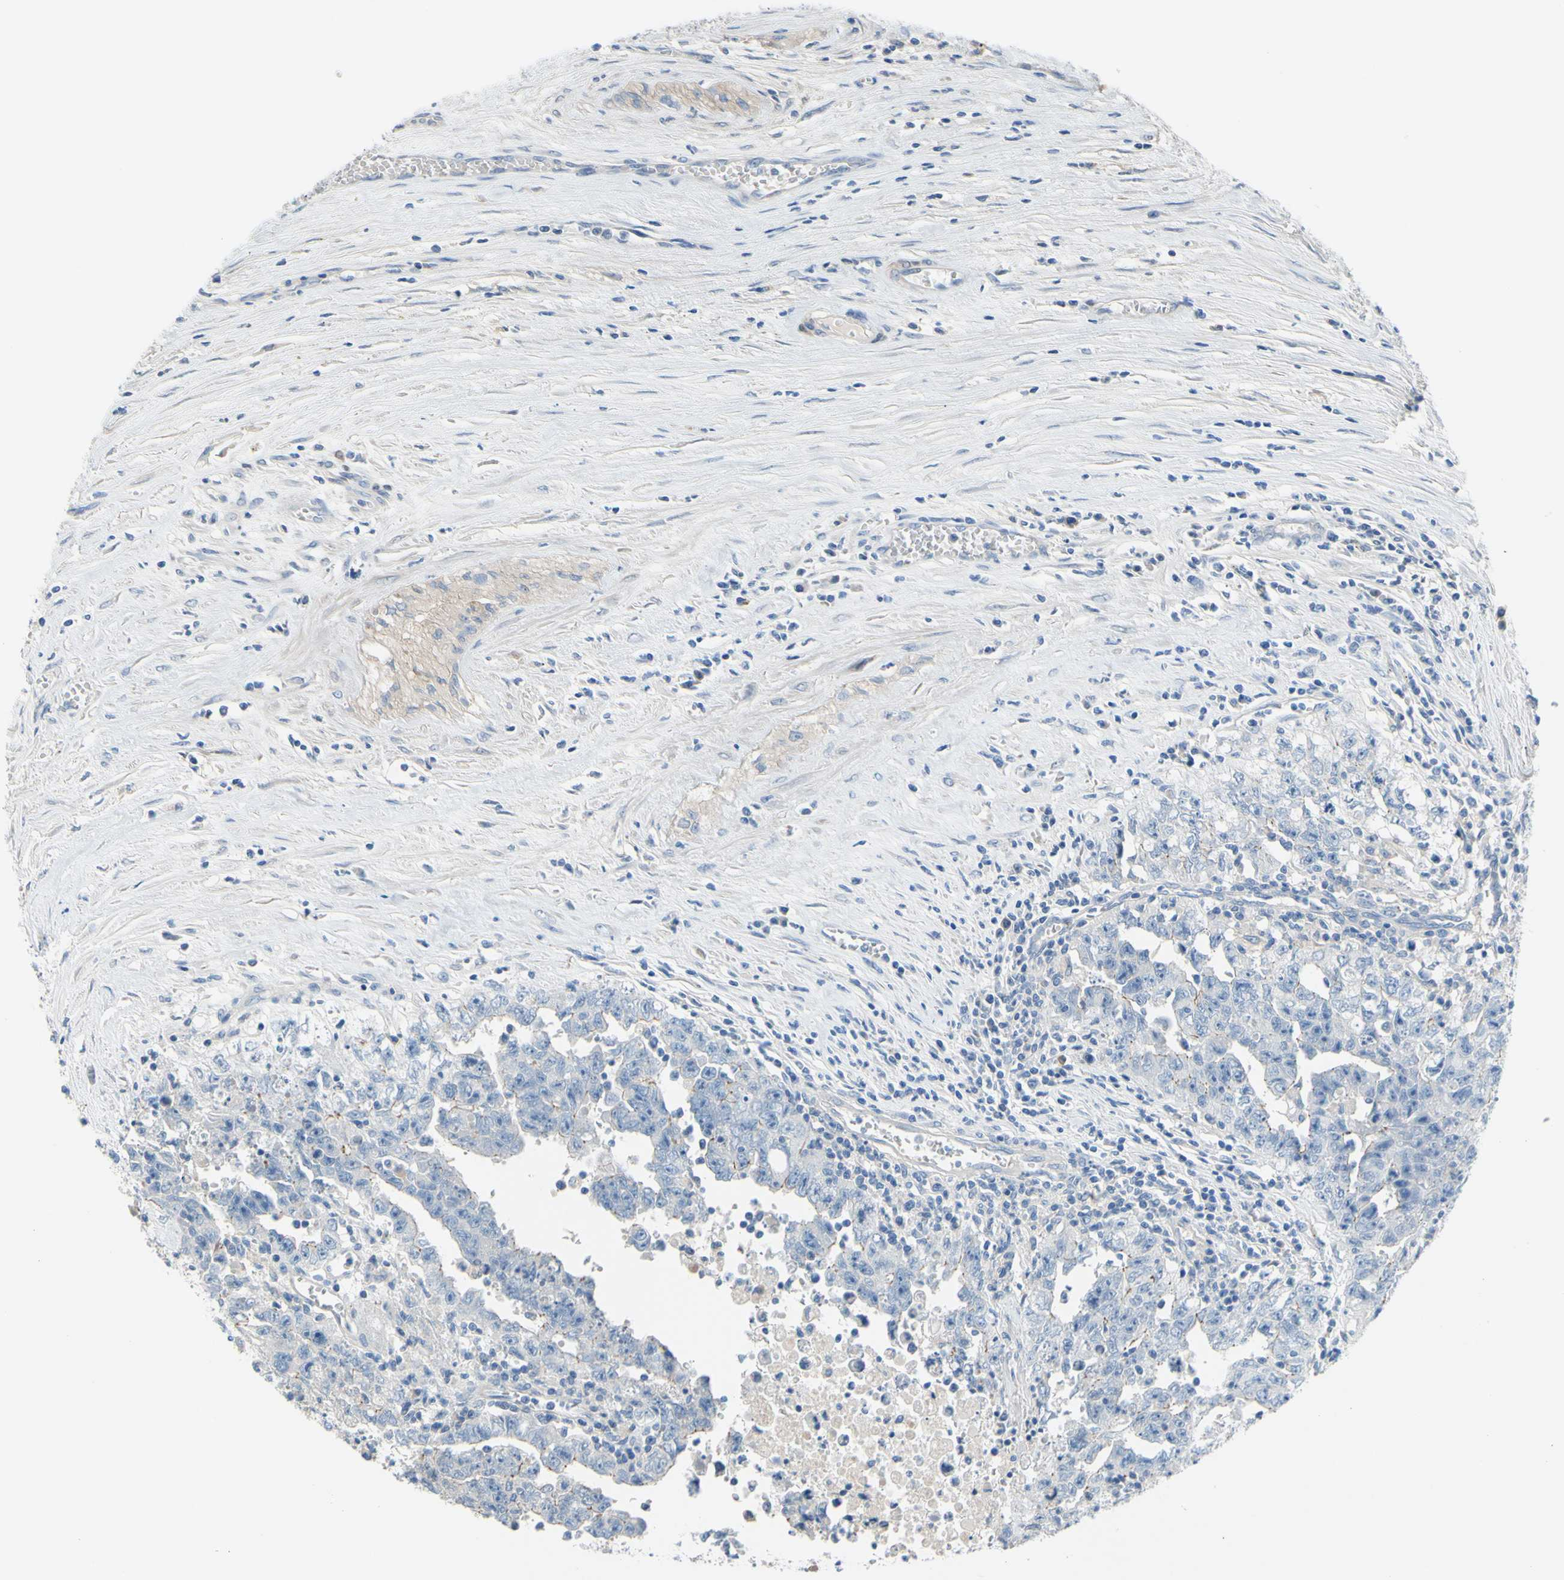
{"staining": {"intensity": "negative", "quantity": "none", "location": "none"}, "tissue": "testis cancer", "cell_type": "Tumor cells", "image_type": "cancer", "snomed": [{"axis": "morphology", "description": "Carcinoma, Embryonal, NOS"}, {"axis": "topography", "description": "Testis"}], "caption": "There is no significant staining in tumor cells of embryonal carcinoma (testis).", "gene": "TMEM59L", "patient": {"sex": "male", "age": 28}}